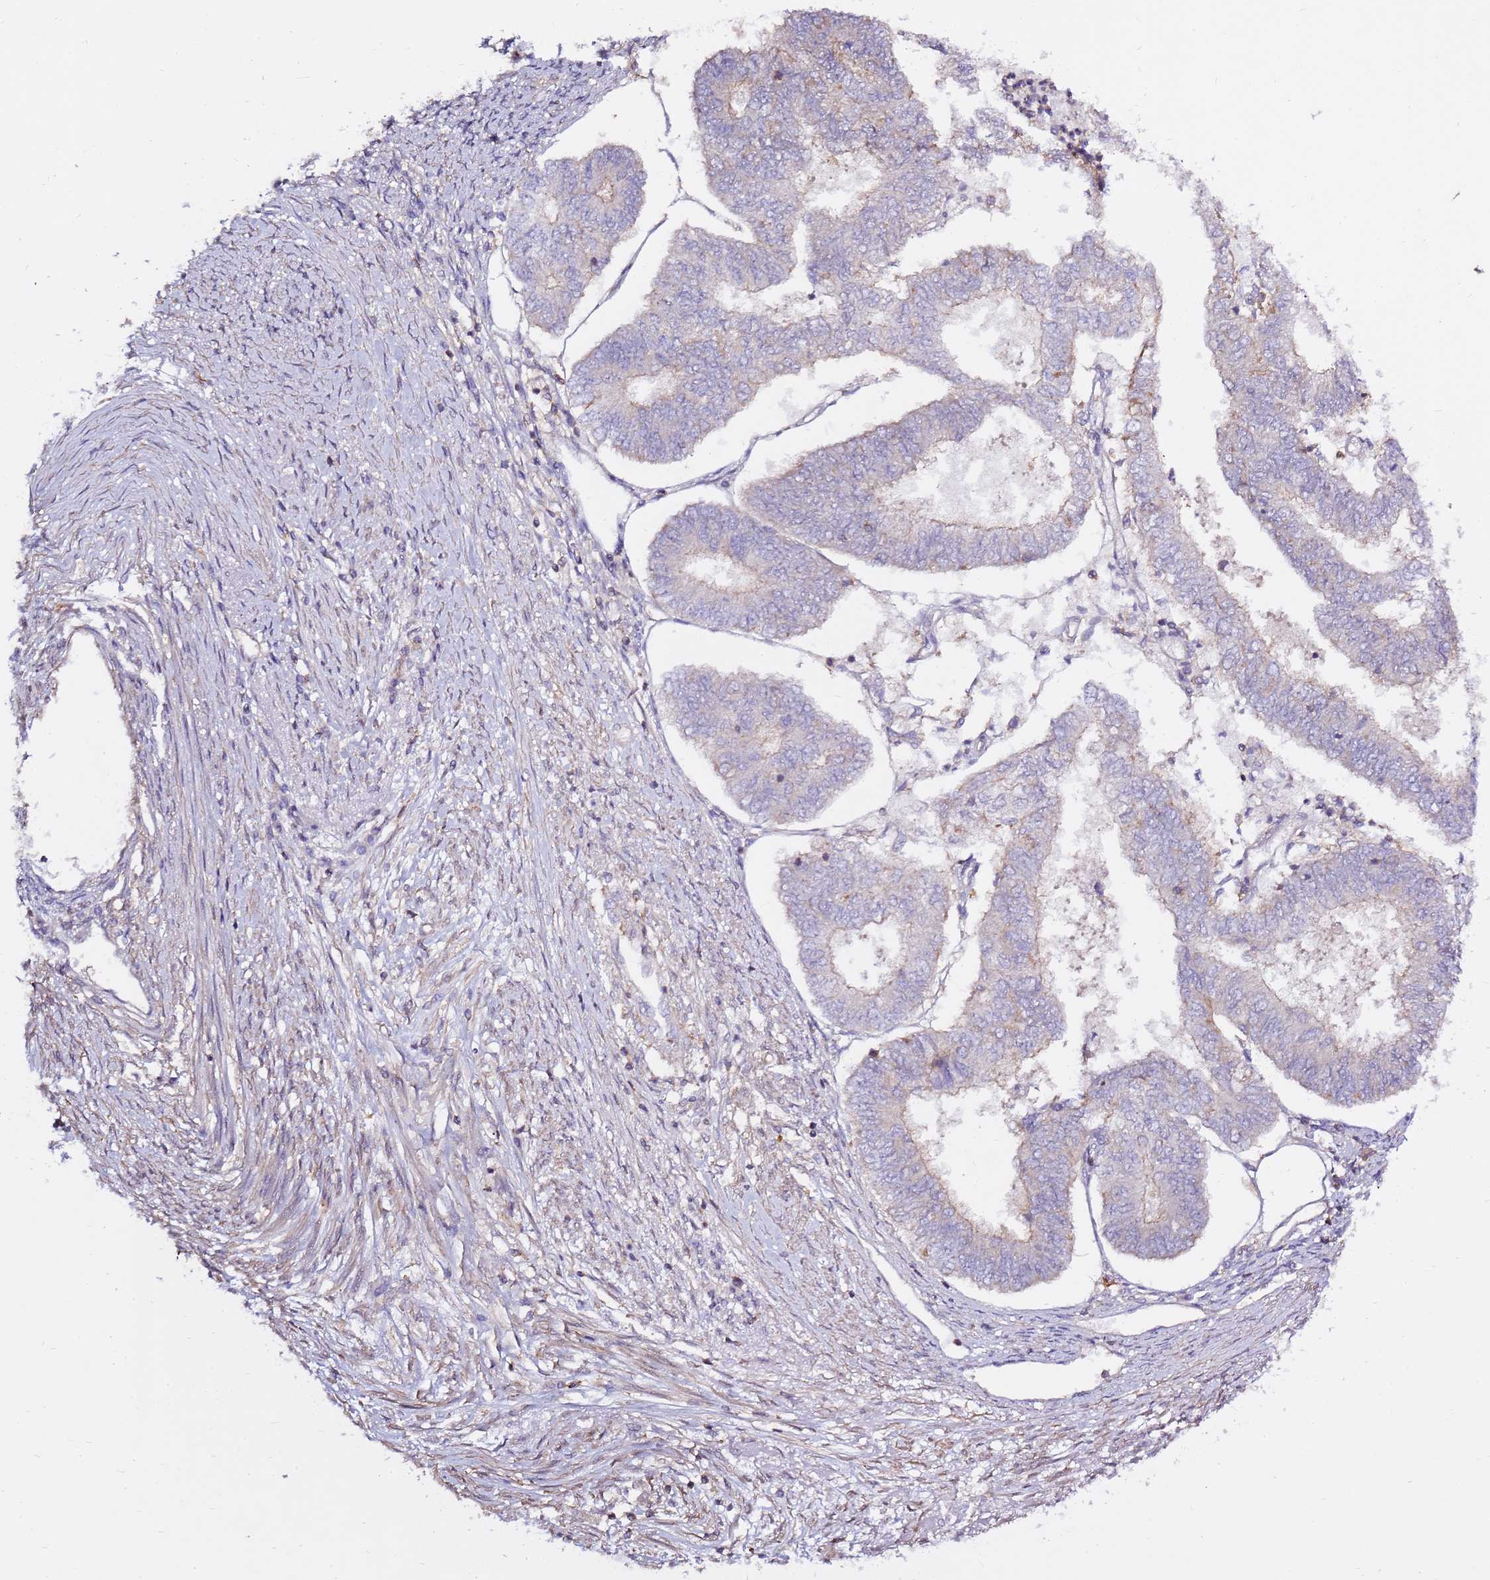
{"staining": {"intensity": "negative", "quantity": "none", "location": "none"}, "tissue": "endometrial cancer", "cell_type": "Tumor cells", "image_type": "cancer", "snomed": [{"axis": "morphology", "description": "Adenocarcinoma, NOS"}, {"axis": "topography", "description": "Endometrium"}], "caption": "Protein analysis of endometrial adenocarcinoma displays no significant positivity in tumor cells.", "gene": "EVA1B", "patient": {"sex": "female", "age": 68}}